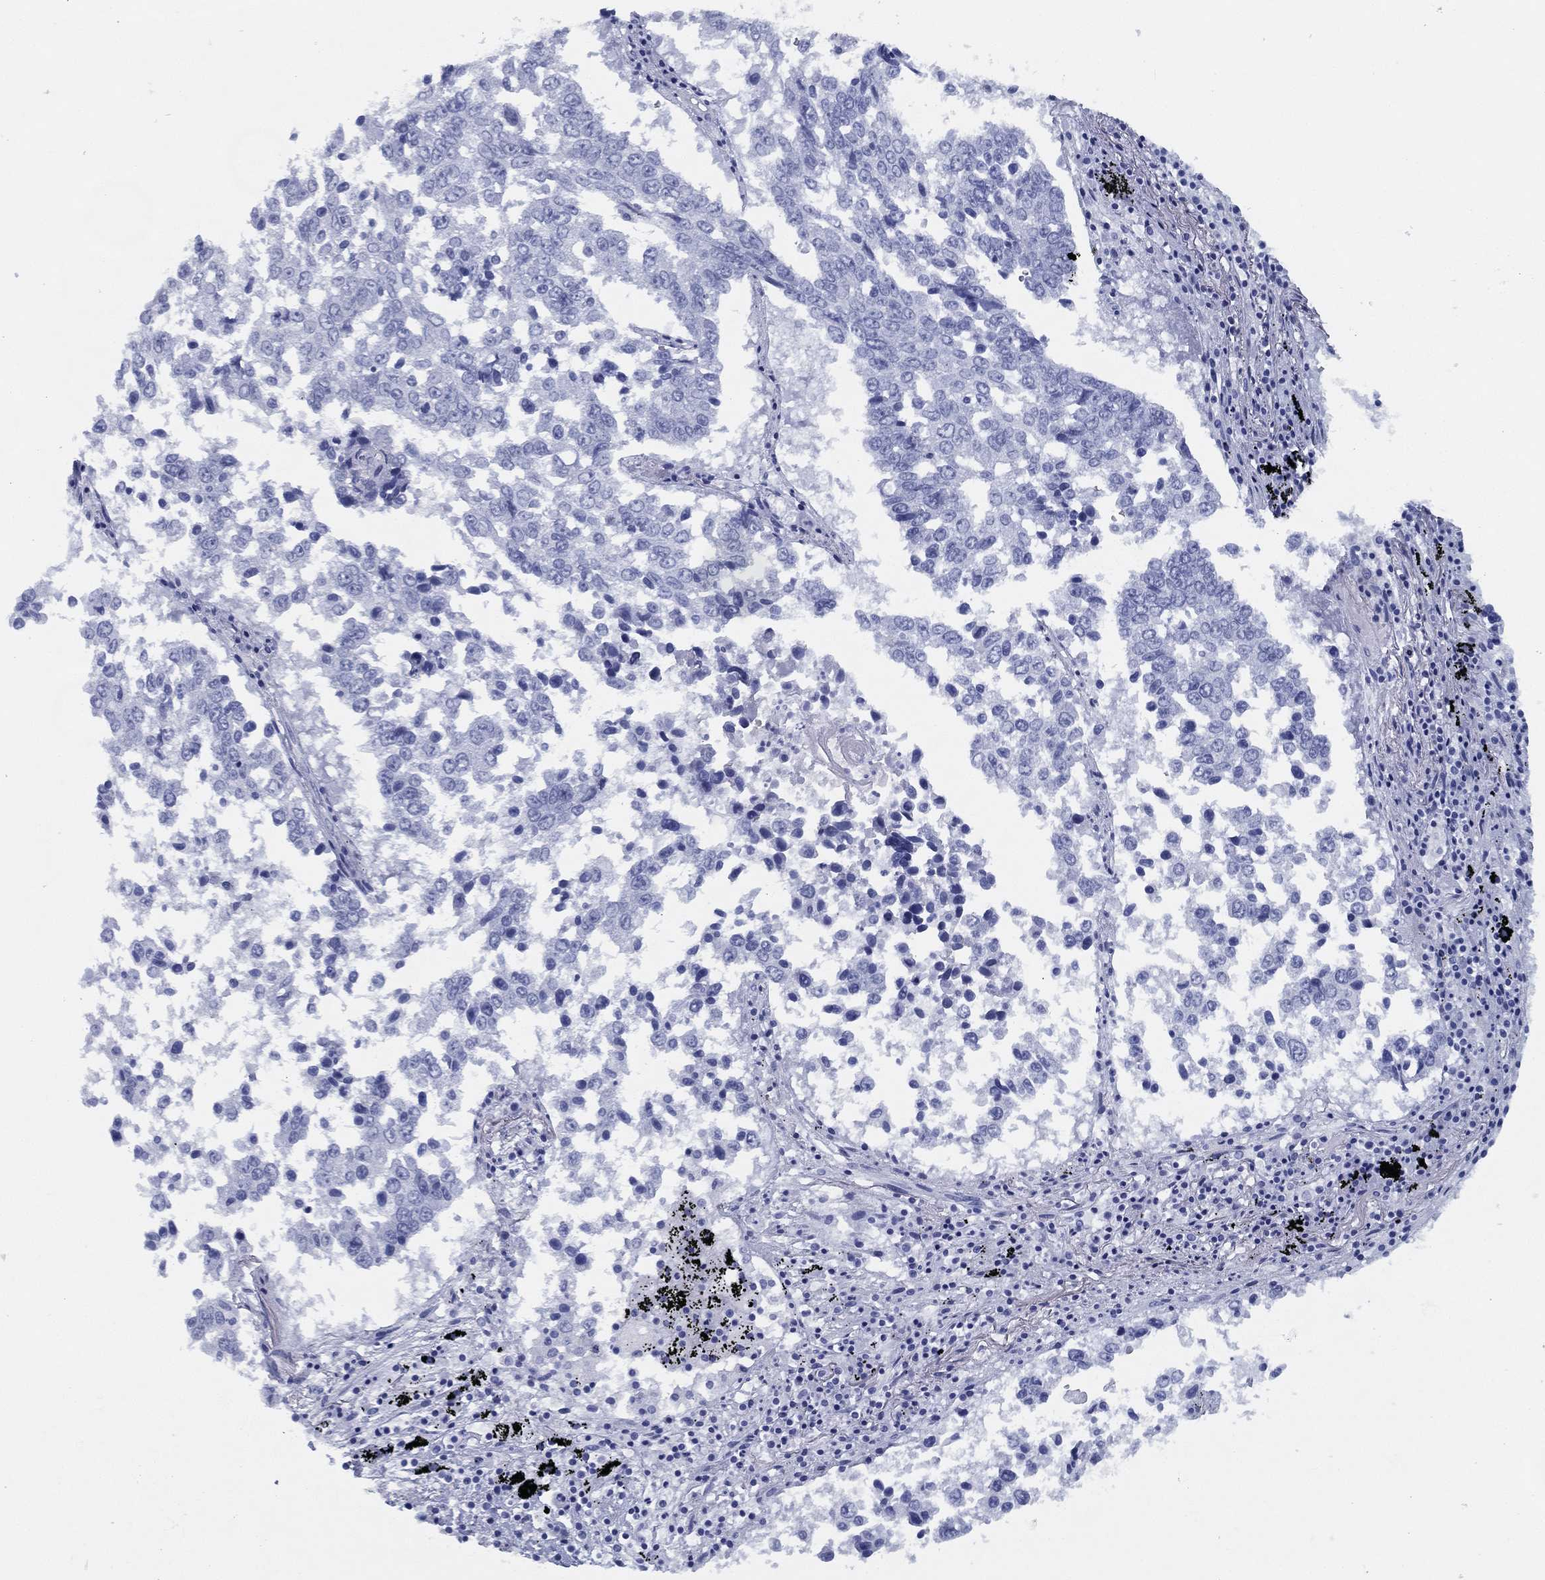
{"staining": {"intensity": "negative", "quantity": "none", "location": "none"}, "tissue": "lung cancer", "cell_type": "Tumor cells", "image_type": "cancer", "snomed": [{"axis": "morphology", "description": "Squamous cell carcinoma, NOS"}, {"axis": "topography", "description": "Lung"}], "caption": "Human lung cancer (squamous cell carcinoma) stained for a protein using immunohistochemistry (IHC) shows no expression in tumor cells.", "gene": "TMEM252", "patient": {"sex": "male", "age": 82}}